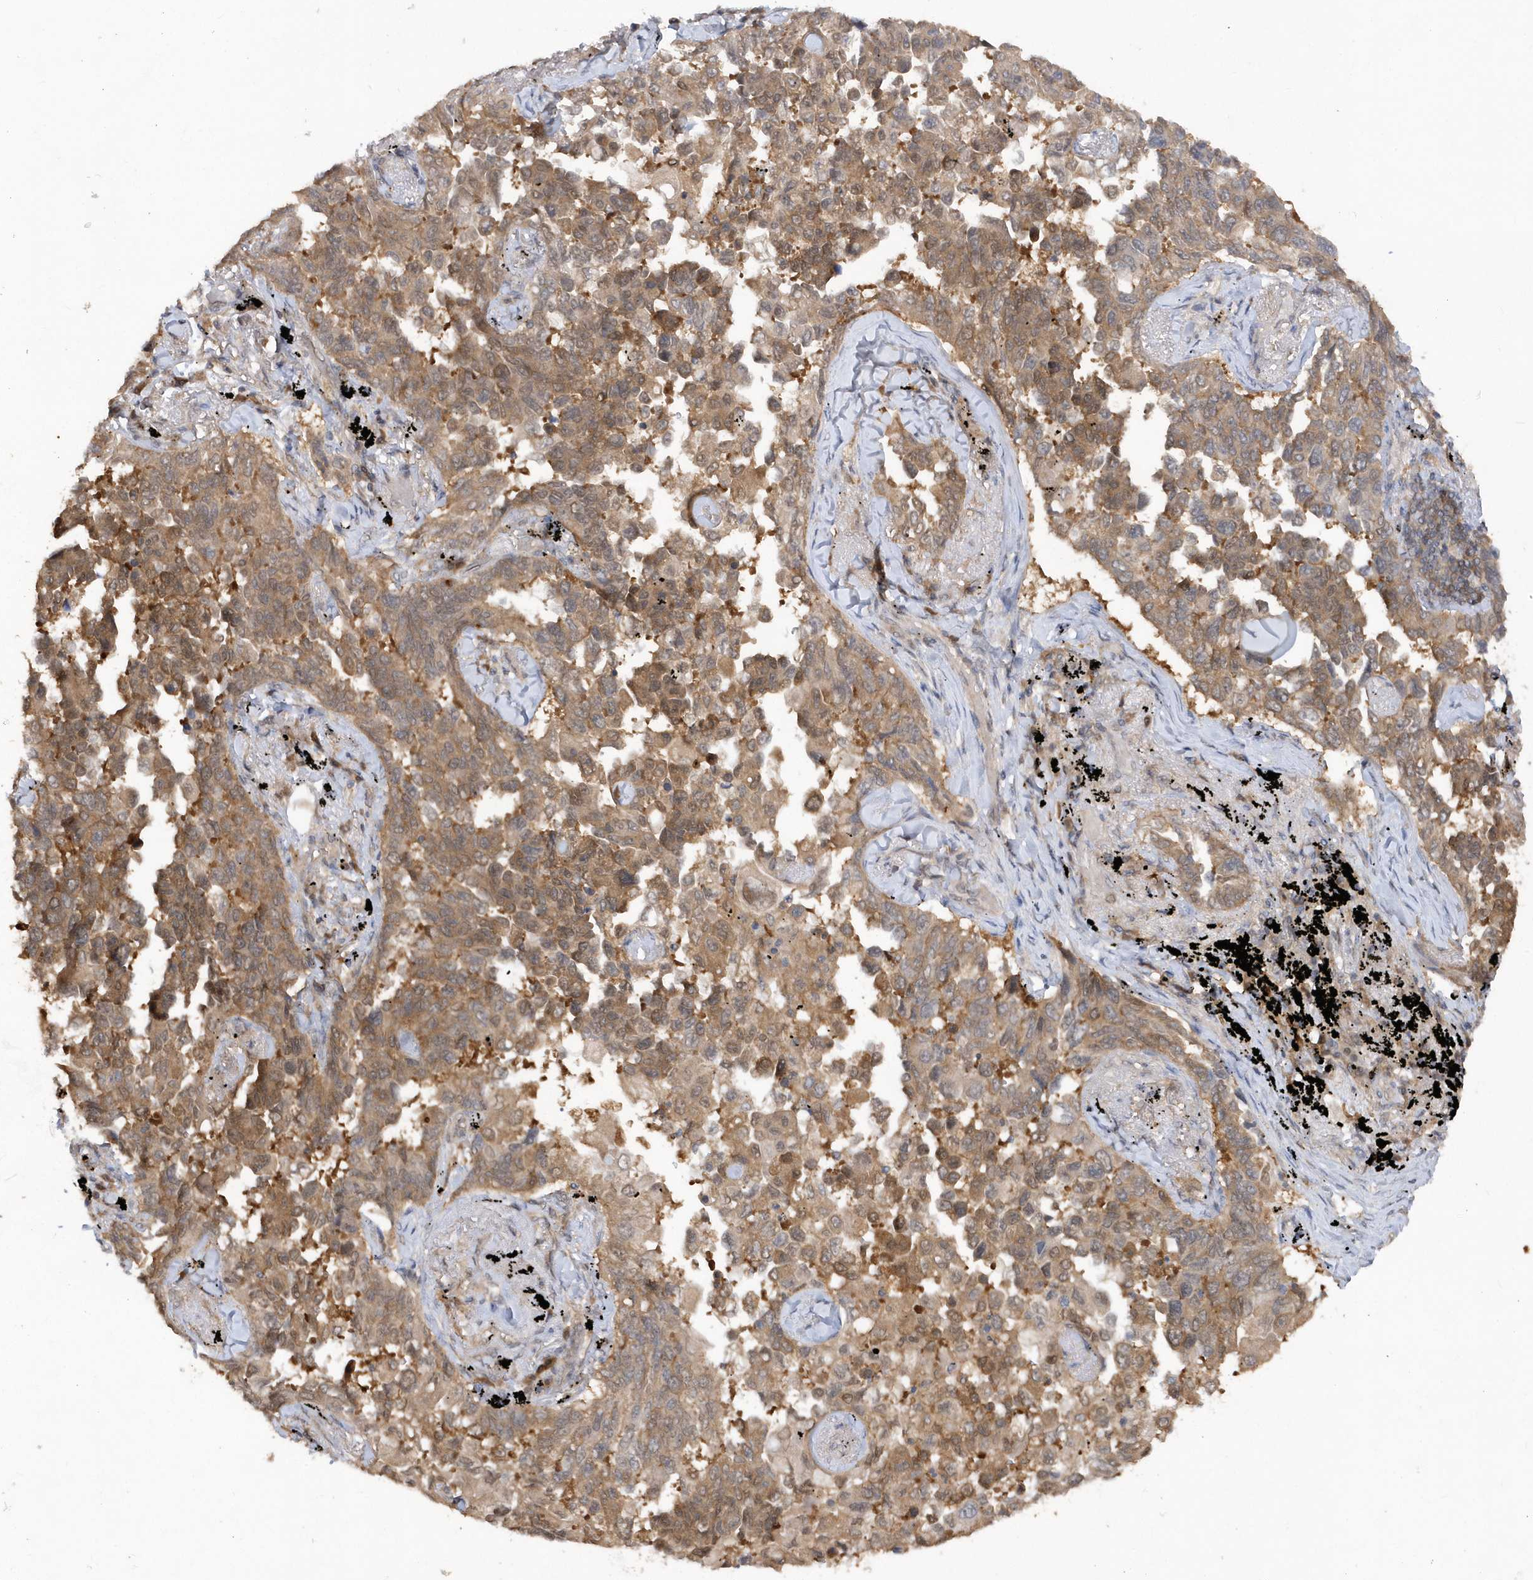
{"staining": {"intensity": "moderate", "quantity": ">75%", "location": "cytoplasmic/membranous"}, "tissue": "lung cancer", "cell_type": "Tumor cells", "image_type": "cancer", "snomed": [{"axis": "morphology", "description": "Adenocarcinoma, NOS"}, {"axis": "topography", "description": "Lung"}], "caption": "Tumor cells show medium levels of moderate cytoplasmic/membranous positivity in approximately >75% of cells in lung cancer. (brown staining indicates protein expression, while blue staining denotes nuclei).", "gene": "RPE", "patient": {"sex": "female", "age": 67}}